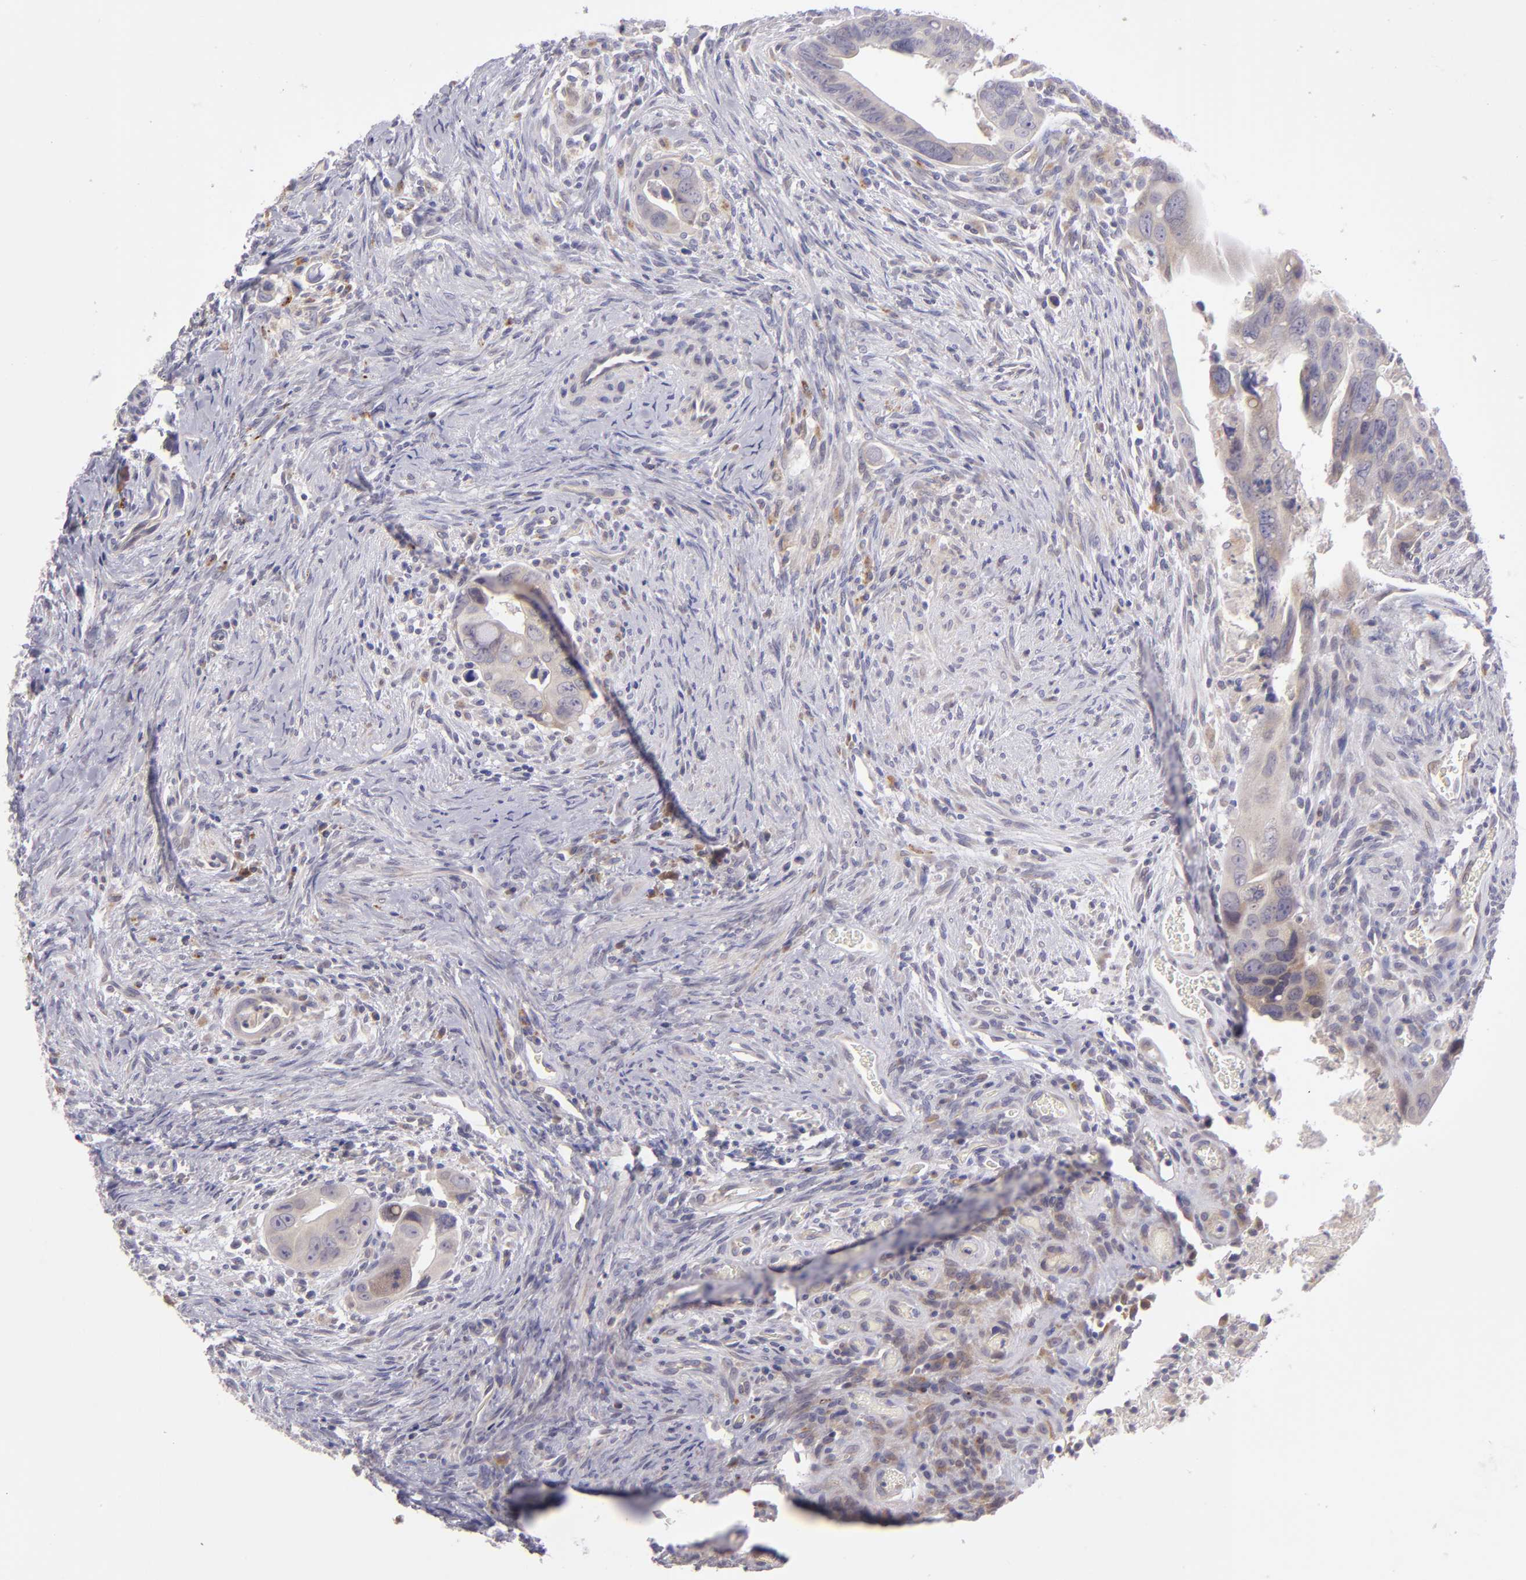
{"staining": {"intensity": "weak", "quantity": "<25%", "location": "cytoplasmic/membranous"}, "tissue": "colorectal cancer", "cell_type": "Tumor cells", "image_type": "cancer", "snomed": [{"axis": "morphology", "description": "Adenocarcinoma, NOS"}, {"axis": "topography", "description": "Rectum"}], "caption": "IHC of colorectal cancer (adenocarcinoma) displays no expression in tumor cells.", "gene": "TRAF3", "patient": {"sex": "male", "age": 53}}